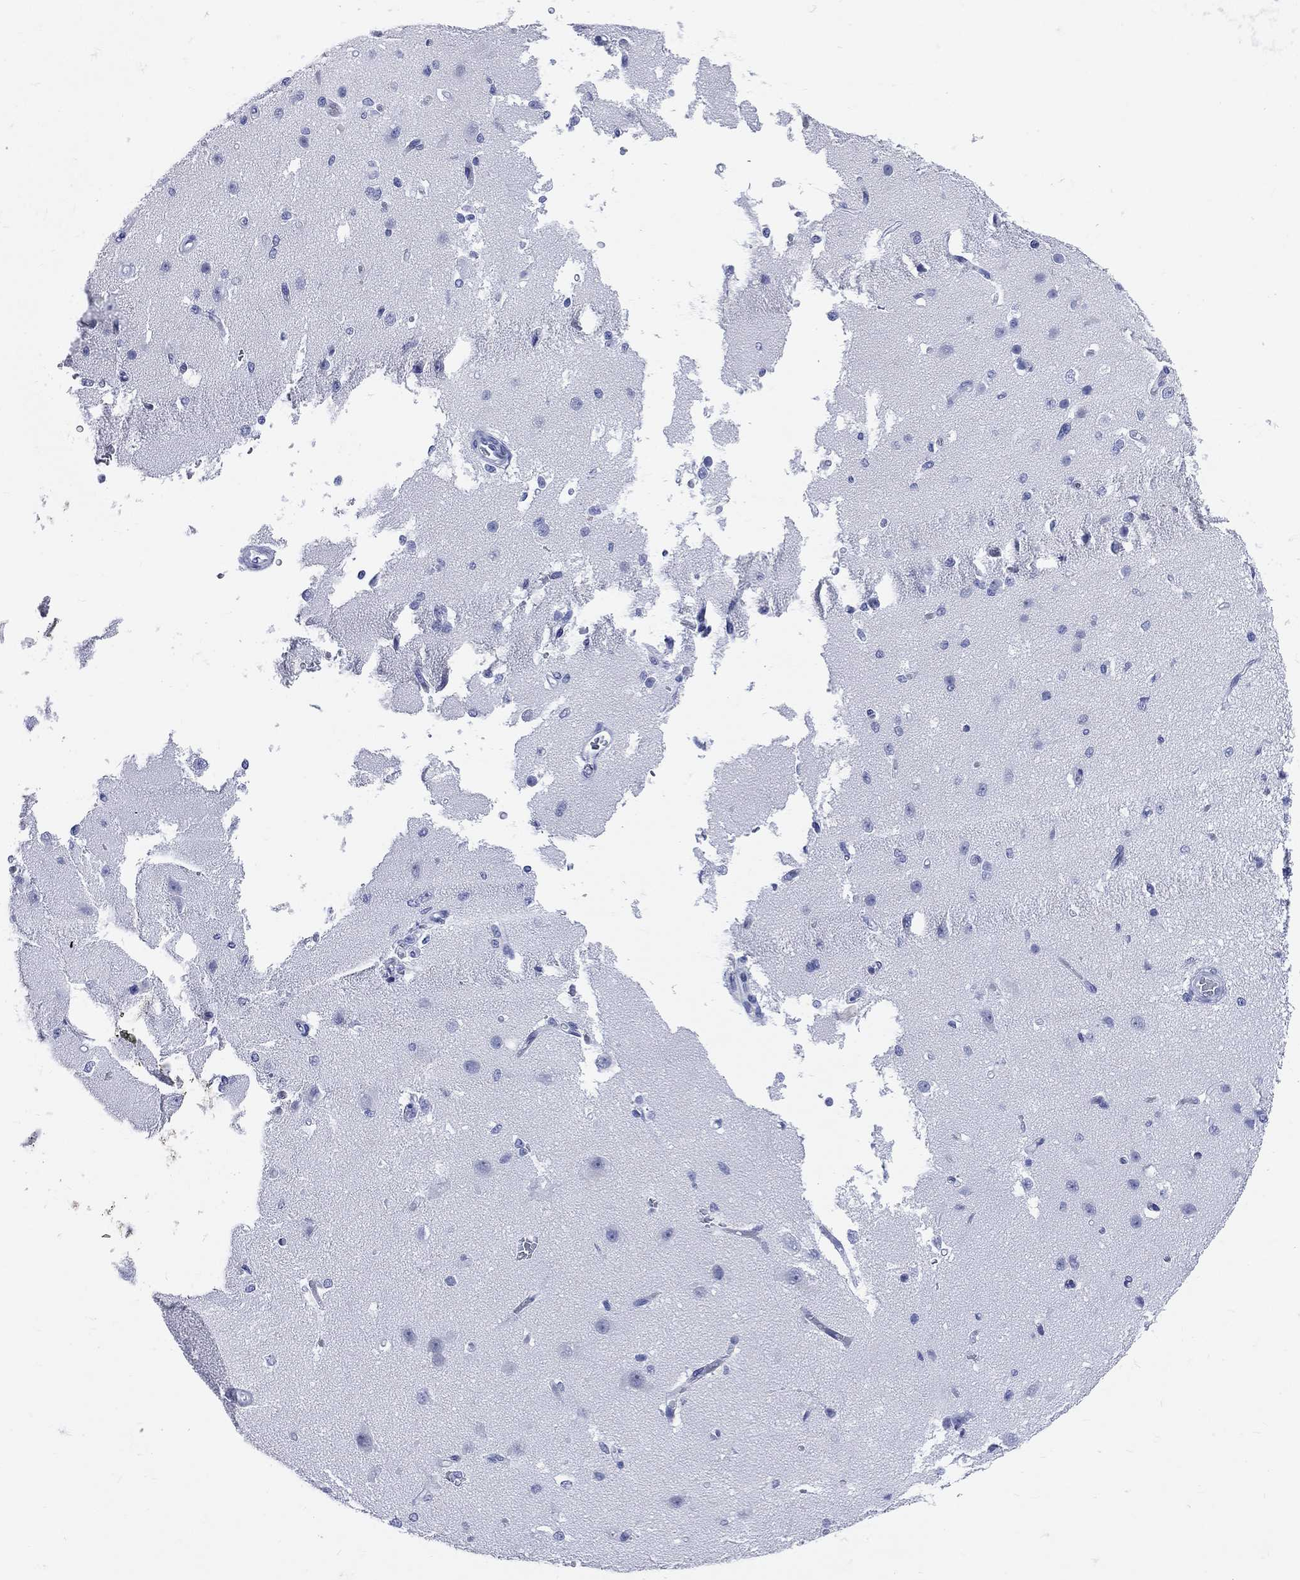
{"staining": {"intensity": "negative", "quantity": "none", "location": "none"}, "tissue": "cerebral cortex", "cell_type": "Endothelial cells", "image_type": "normal", "snomed": [{"axis": "morphology", "description": "Normal tissue, NOS"}, {"axis": "morphology", "description": "Inflammation, NOS"}, {"axis": "topography", "description": "Cerebral cortex"}], "caption": "Immunohistochemistry of unremarkable cerebral cortex shows no staining in endothelial cells.", "gene": "CYLC1", "patient": {"sex": "male", "age": 6}}